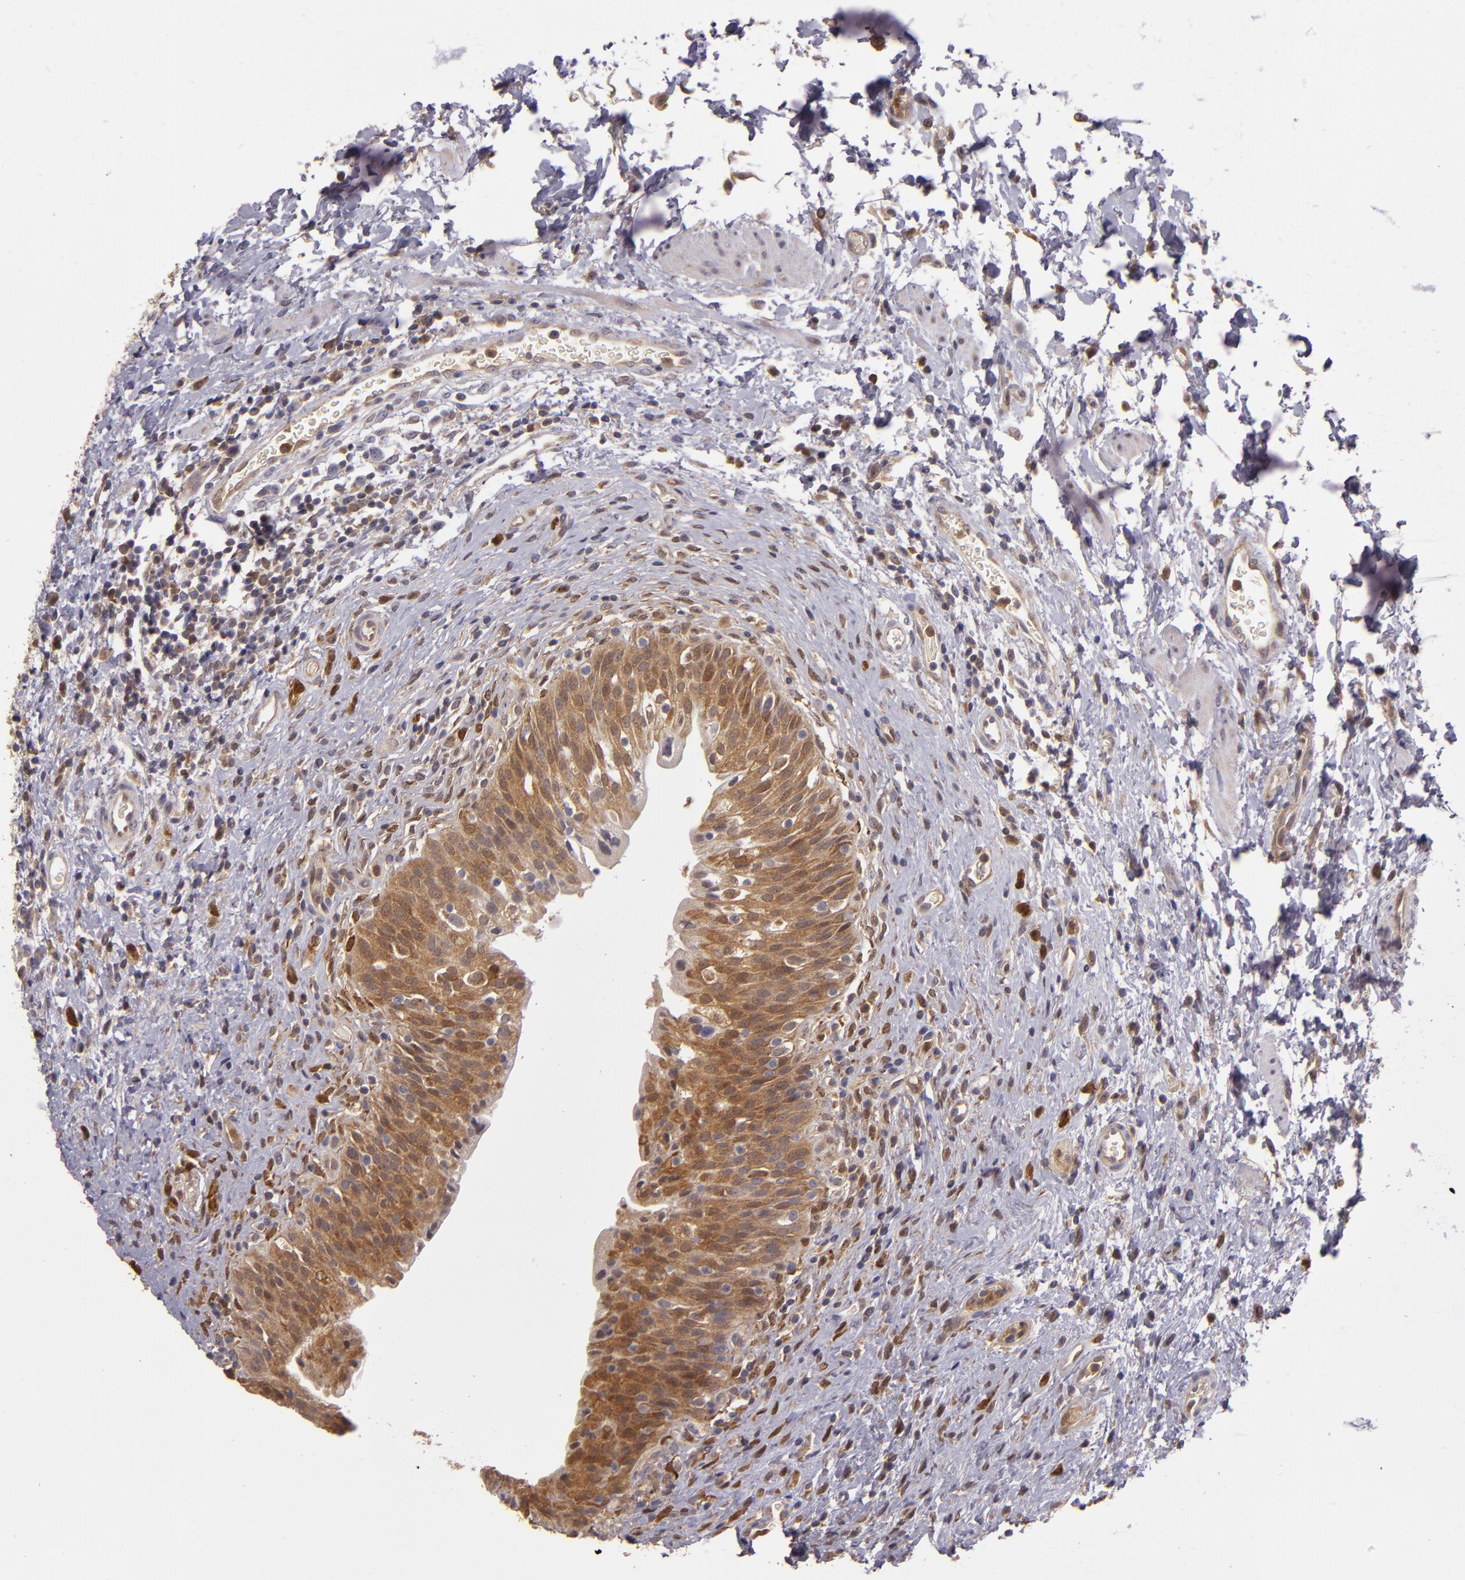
{"staining": {"intensity": "moderate", "quantity": ">75%", "location": "cytoplasmic/membranous"}, "tissue": "urinary bladder", "cell_type": "Urothelial cells", "image_type": "normal", "snomed": [{"axis": "morphology", "description": "Normal tissue, NOS"}, {"axis": "topography", "description": "Urinary bladder"}], "caption": "High-magnification brightfield microscopy of unremarkable urinary bladder stained with DAB (3,3'-diaminobenzidine) (brown) and counterstained with hematoxylin (blue). urothelial cells exhibit moderate cytoplasmic/membranous expression is appreciated in approximately>75% of cells. The protein is stained brown, and the nuclei are stained in blue (DAB (3,3'-diaminobenzidine) IHC with brightfield microscopy, high magnification).", "gene": "FHIT", "patient": {"sex": "male", "age": 51}}